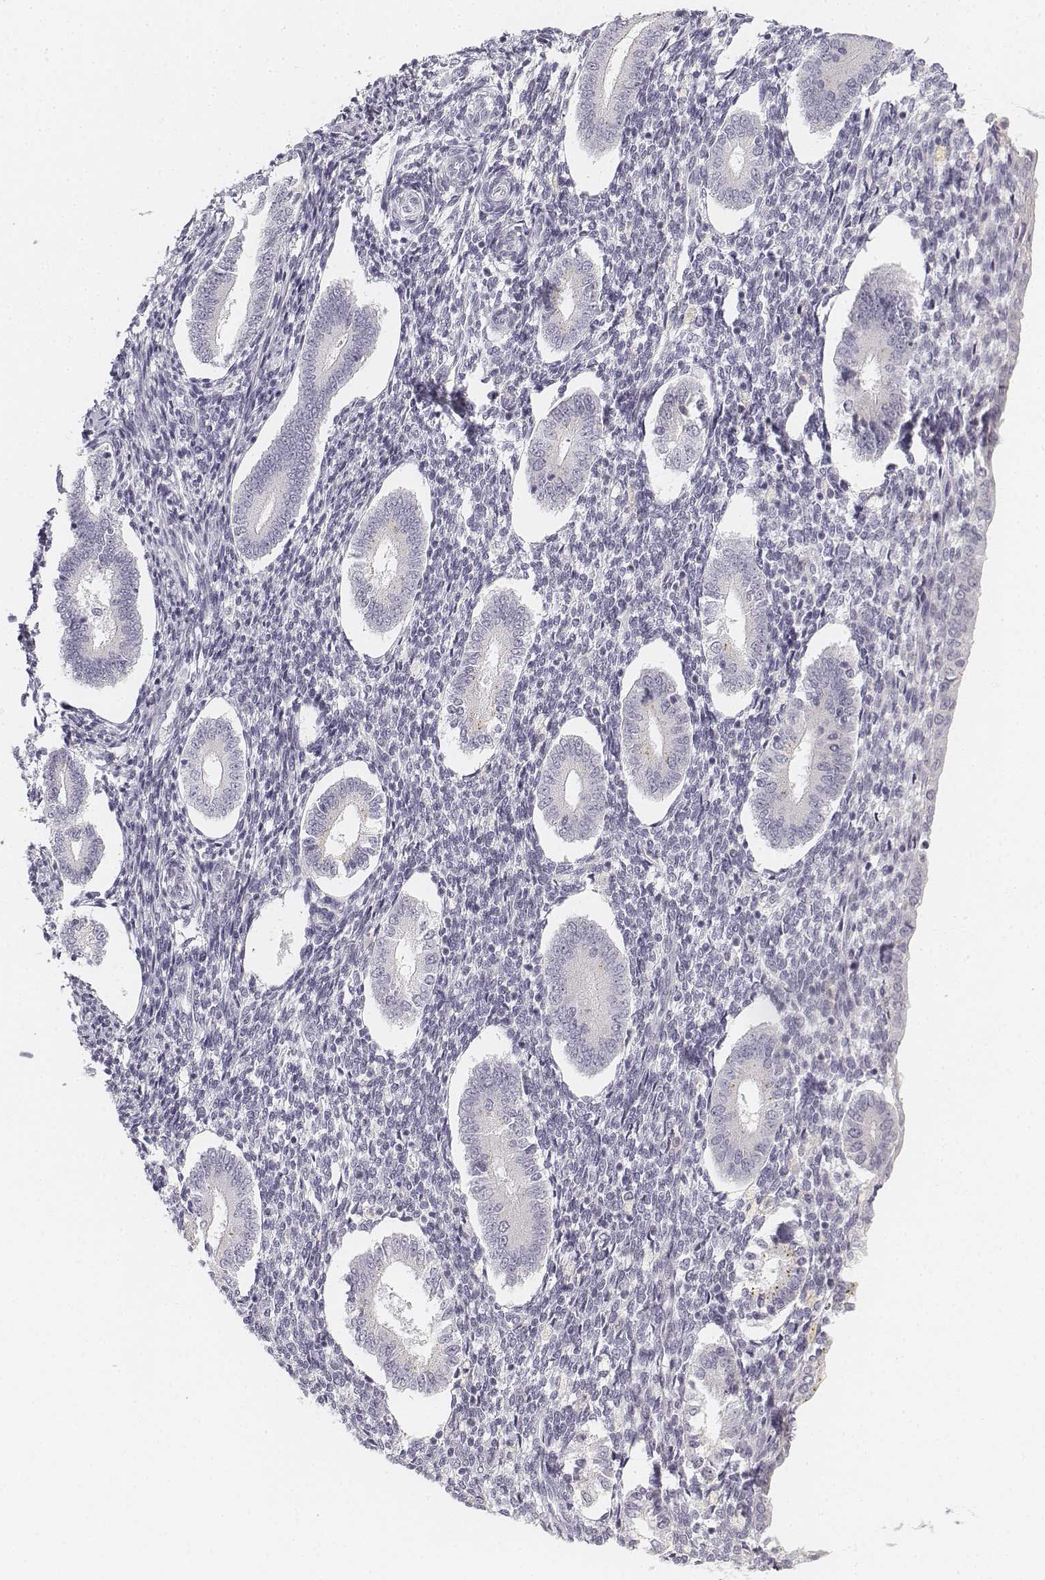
{"staining": {"intensity": "negative", "quantity": "none", "location": "none"}, "tissue": "endometrium", "cell_type": "Cells in endometrial stroma", "image_type": "normal", "snomed": [{"axis": "morphology", "description": "Normal tissue, NOS"}, {"axis": "topography", "description": "Endometrium"}], "caption": "A photomicrograph of endometrium stained for a protein demonstrates no brown staining in cells in endometrial stroma.", "gene": "DSG4", "patient": {"sex": "female", "age": 40}}